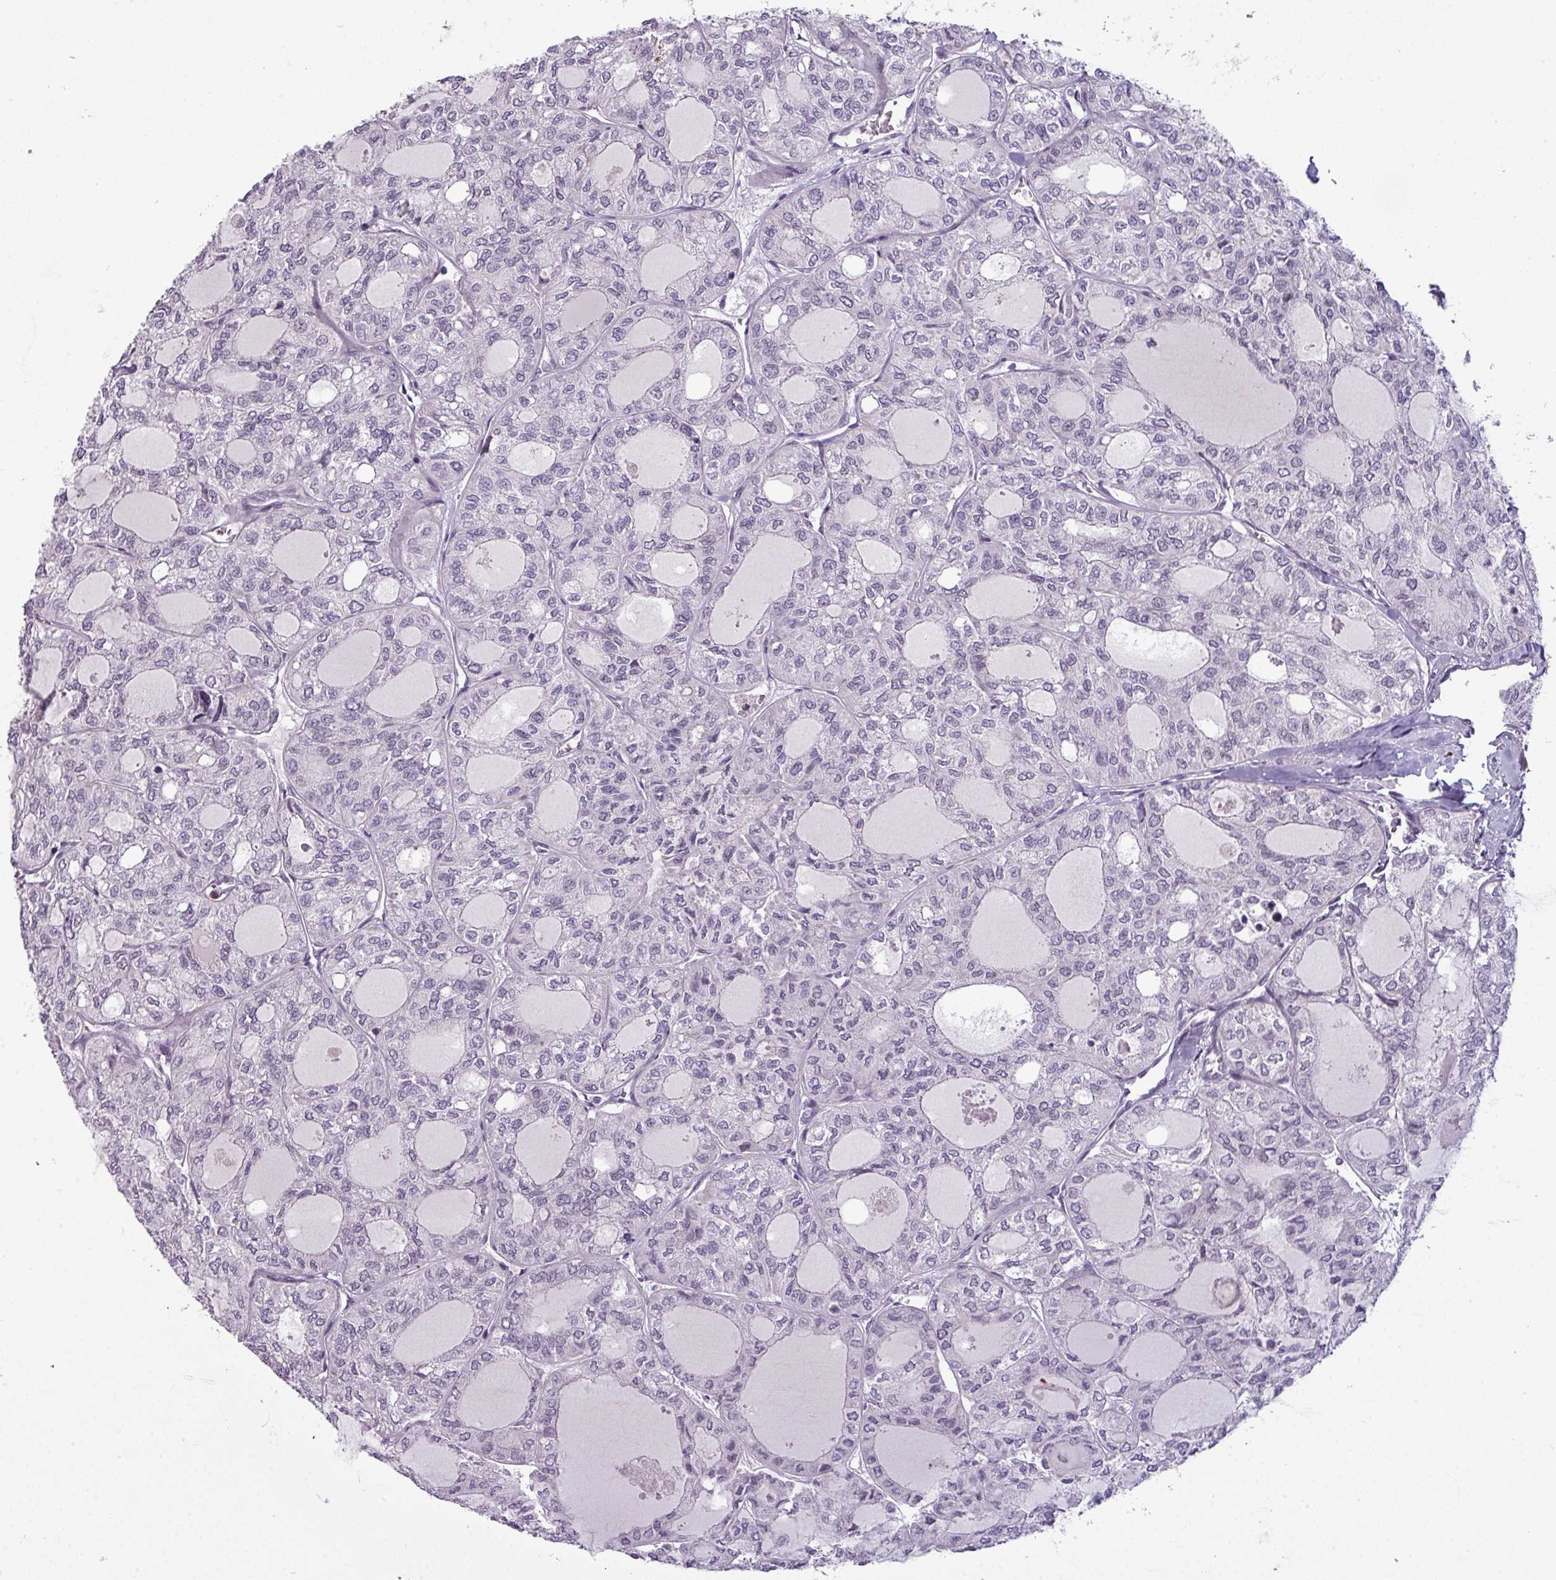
{"staining": {"intensity": "negative", "quantity": "none", "location": "none"}, "tissue": "thyroid cancer", "cell_type": "Tumor cells", "image_type": "cancer", "snomed": [{"axis": "morphology", "description": "Follicular adenoma carcinoma, NOS"}, {"axis": "topography", "description": "Thyroid gland"}], "caption": "Human follicular adenoma carcinoma (thyroid) stained for a protein using IHC exhibits no positivity in tumor cells.", "gene": "TMEFF1", "patient": {"sex": "male", "age": 75}}